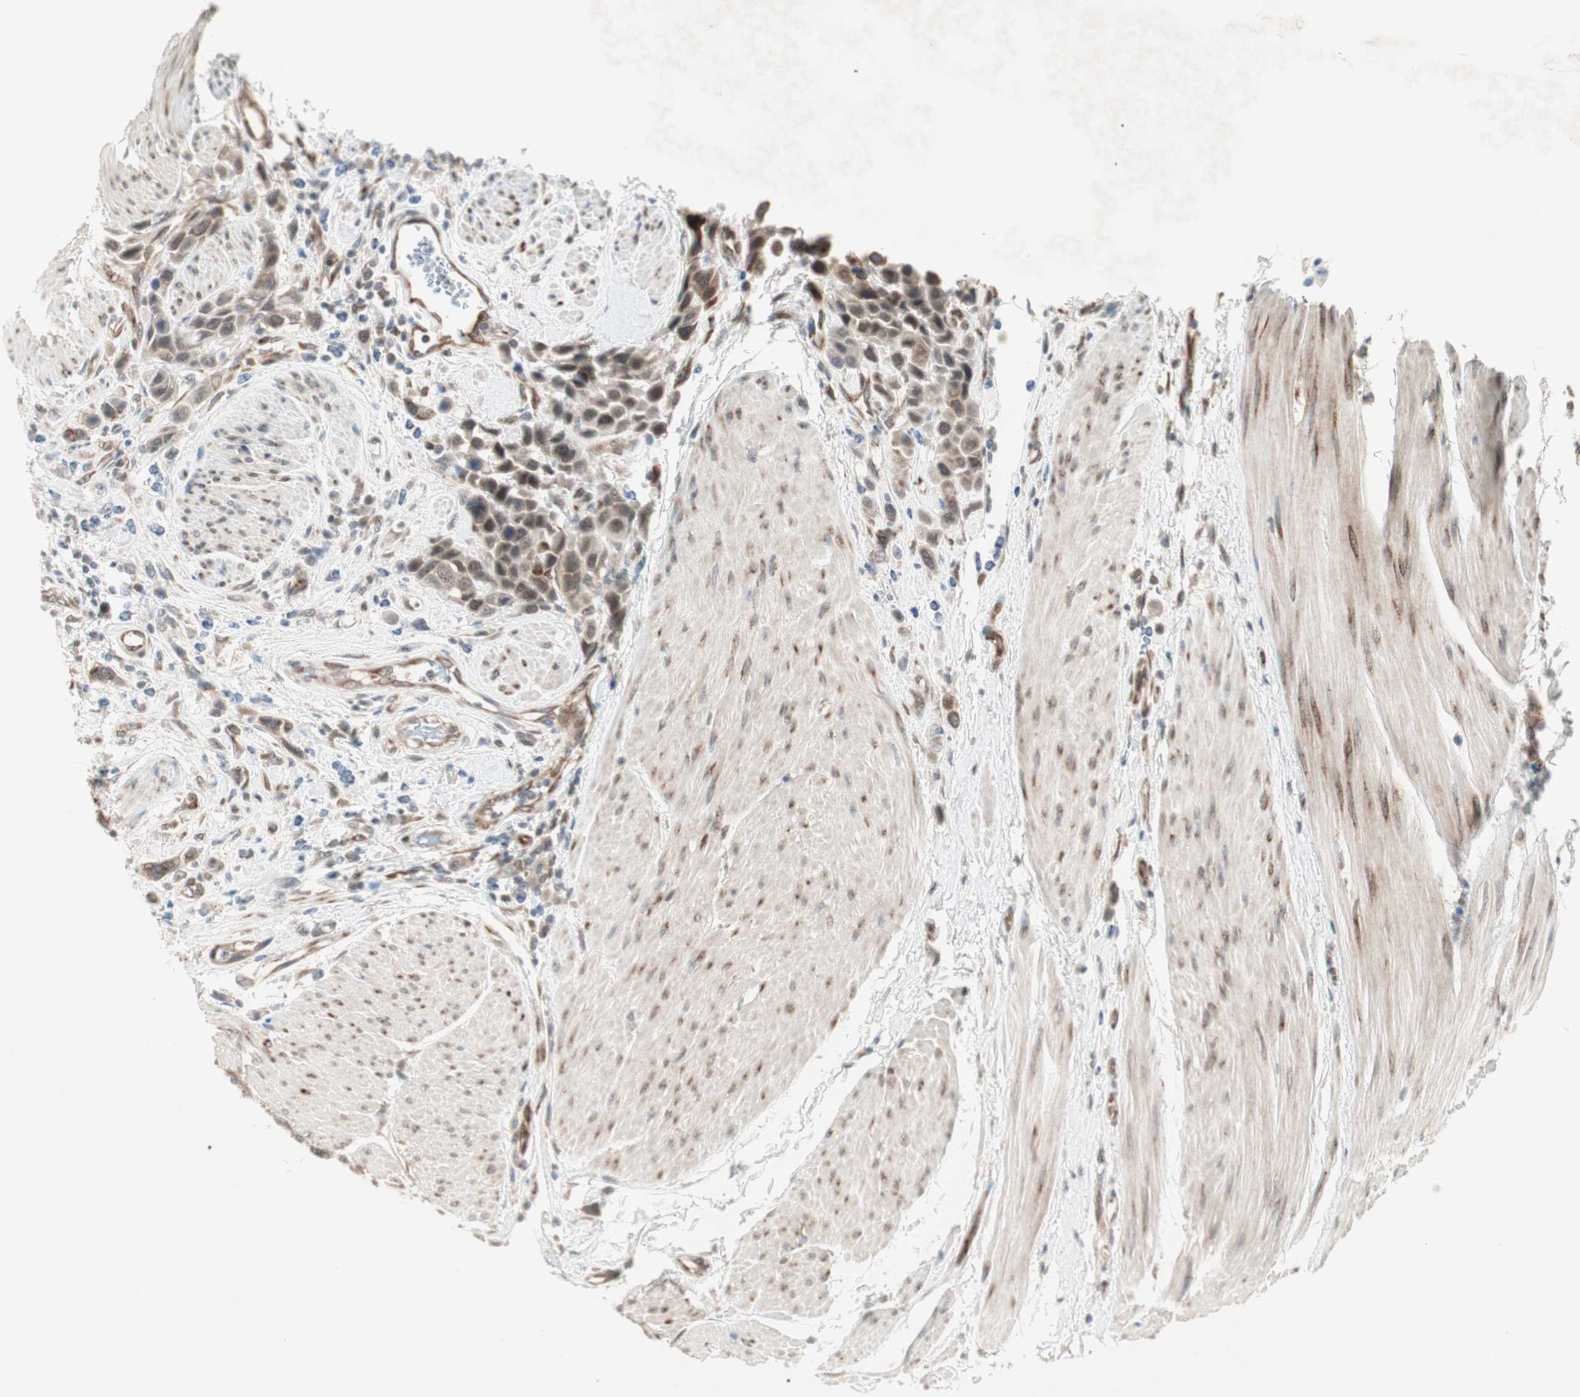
{"staining": {"intensity": "moderate", "quantity": ">75%", "location": "cytoplasmic/membranous,nuclear"}, "tissue": "urothelial cancer", "cell_type": "Tumor cells", "image_type": "cancer", "snomed": [{"axis": "morphology", "description": "Urothelial carcinoma, High grade"}, {"axis": "topography", "description": "Urinary bladder"}], "caption": "The histopathology image exhibits a brown stain indicating the presence of a protein in the cytoplasmic/membranous and nuclear of tumor cells in urothelial cancer.", "gene": "ZNF37A", "patient": {"sex": "male", "age": 50}}